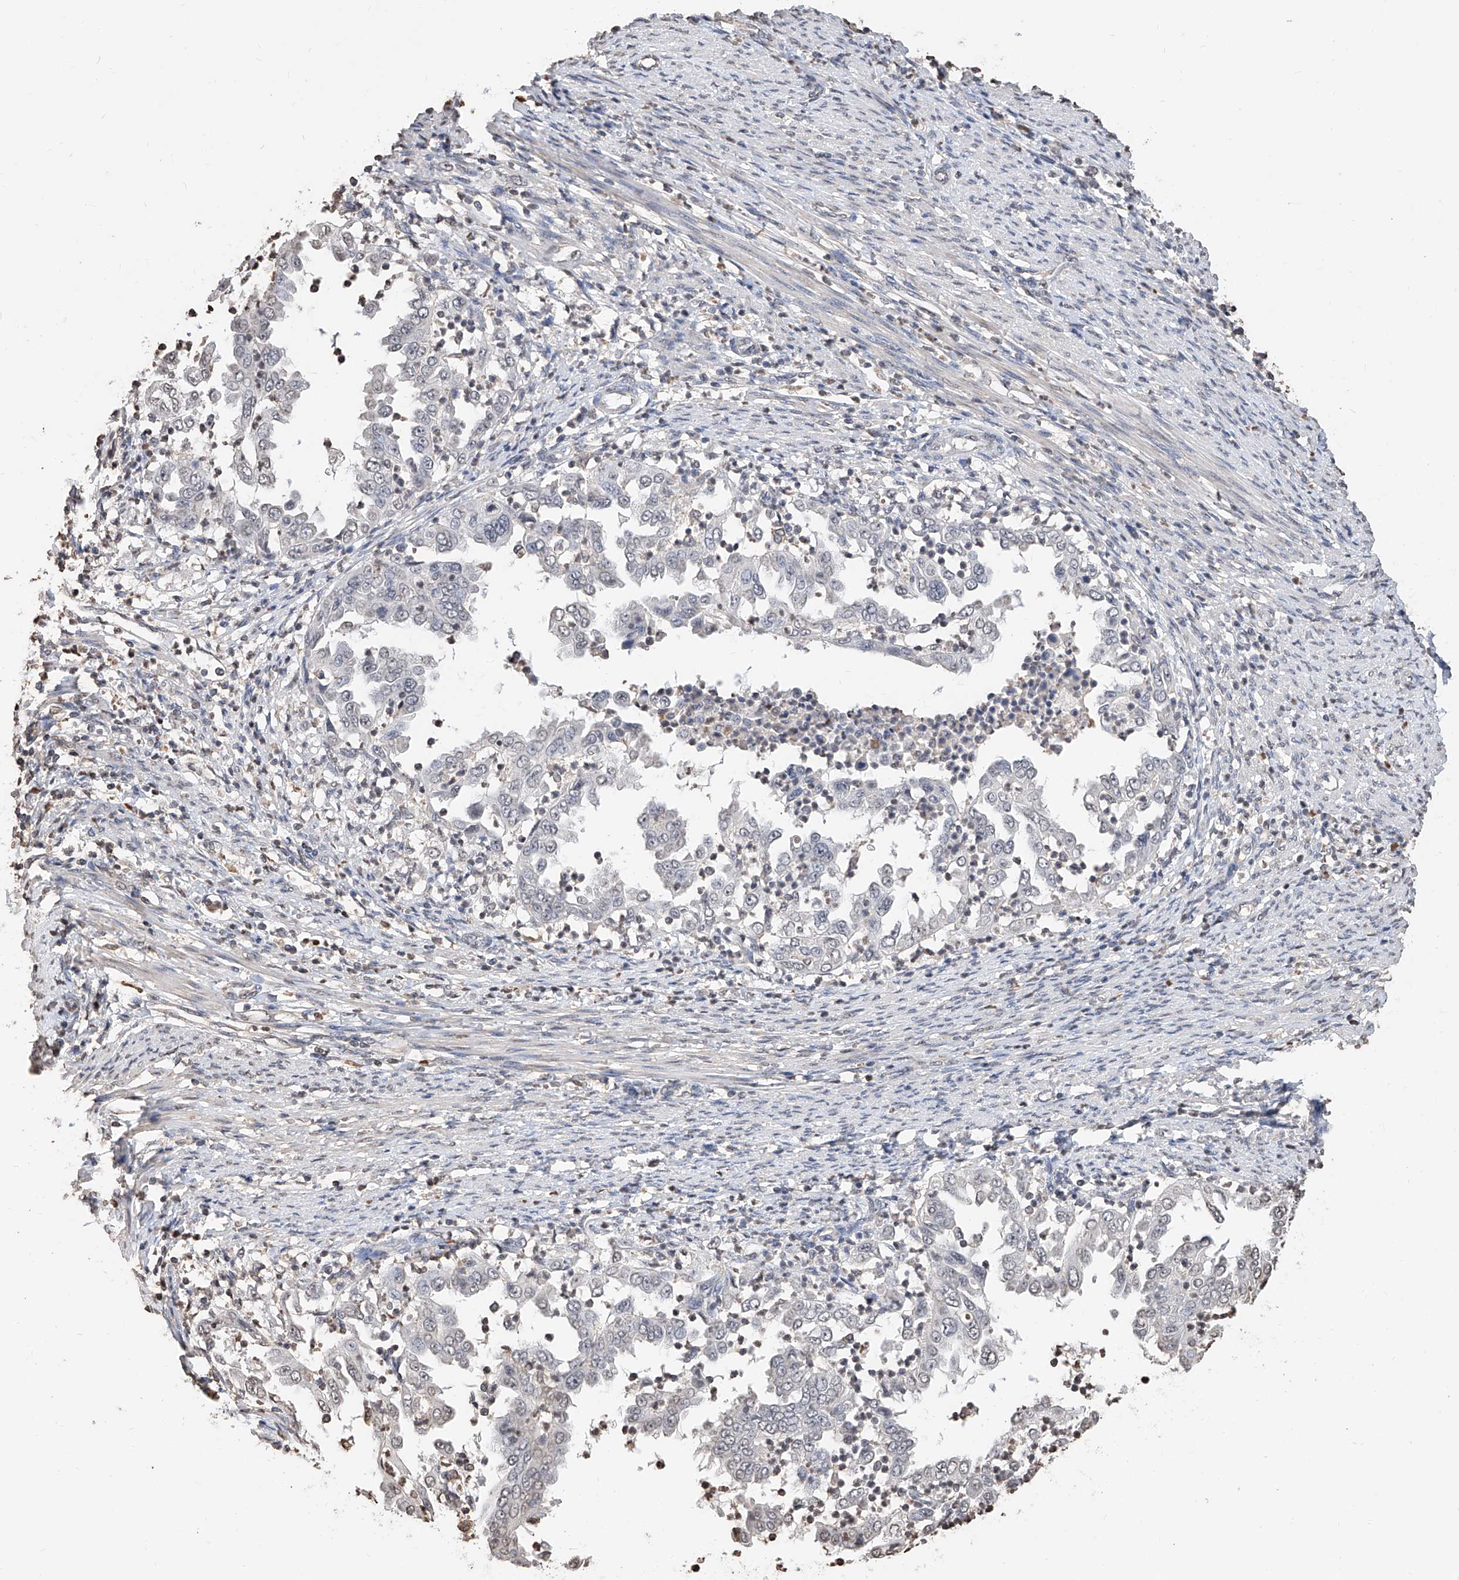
{"staining": {"intensity": "negative", "quantity": "none", "location": "none"}, "tissue": "endometrial cancer", "cell_type": "Tumor cells", "image_type": "cancer", "snomed": [{"axis": "morphology", "description": "Adenocarcinoma, NOS"}, {"axis": "topography", "description": "Endometrium"}], "caption": "Human endometrial cancer (adenocarcinoma) stained for a protein using immunohistochemistry shows no expression in tumor cells.", "gene": "RP9", "patient": {"sex": "female", "age": 85}}